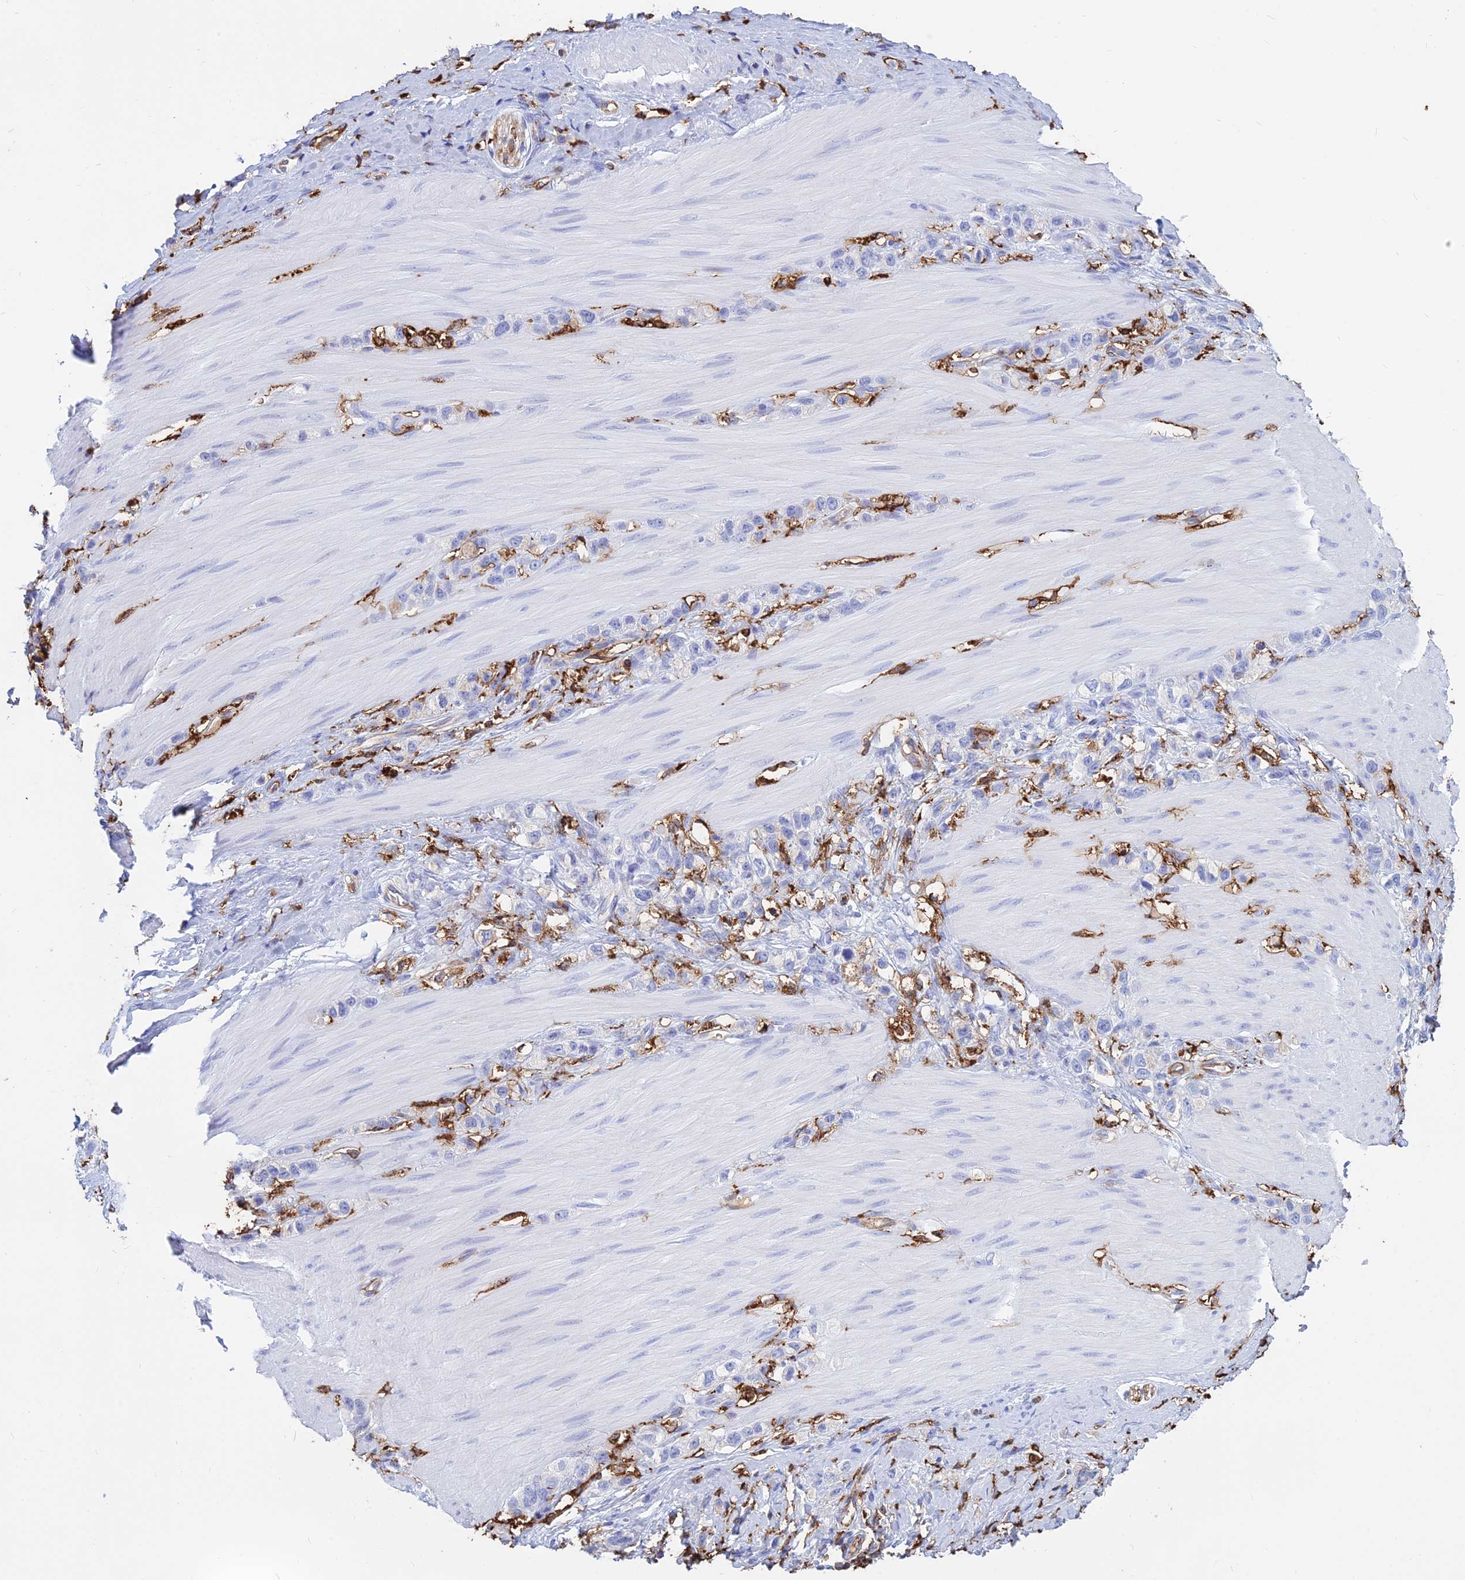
{"staining": {"intensity": "negative", "quantity": "none", "location": "none"}, "tissue": "stomach cancer", "cell_type": "Tumor cells", "image_type": "cancer", "snomed": [{"axis": "morphology", "description": "Adenocarcinoma, NOS"}, {"axis": "topography", "description": "Stomach"}], "caption": "DAB (3,3'-diaminobenzidine) immunohistochemical staining of adenocarcinoma (stomach) demonstrates no significant expression in tumor cells.", "gene": "HLA-DRB1", "patient": {"sex": "female", "age": 65}}